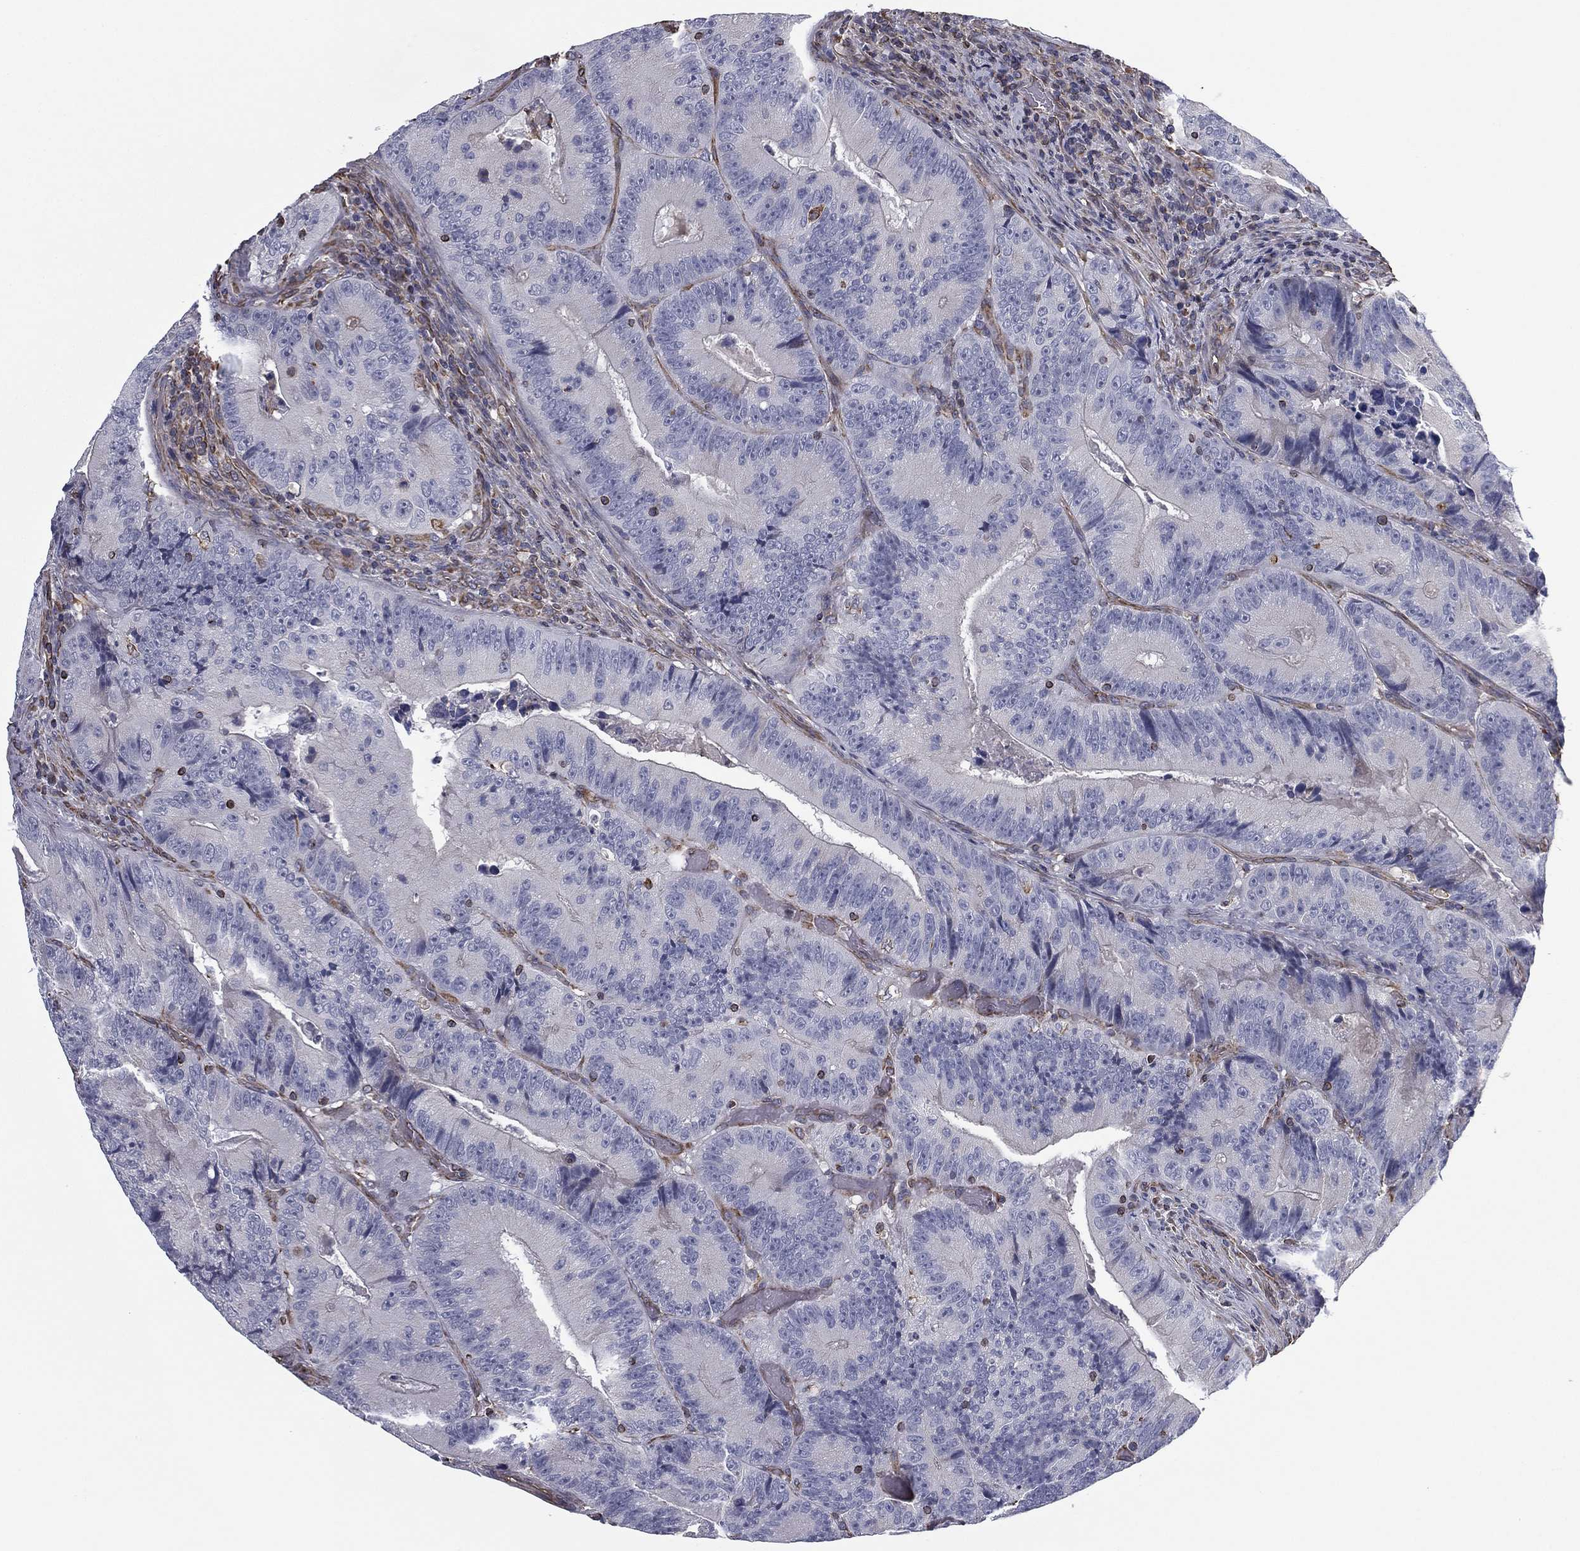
{"staining": {"intensity": "negative", "quantity": "none", "location": "none"}, "tissue": "colorectal cancer", "cell_type": "Tumor cells", "image_type": "cancer", "snomed": [{"axis": "morphology", "description": "Adenocarcinoma, NOS"}, {"axis": "topography", "description": "Colon"}], "caption": "Tumor cells are negative for brown protein staining in colorectal cancer (adenocarcinoma).", "gene": "SCUBE1", "patient": {"sex": "female", "age": 86}}